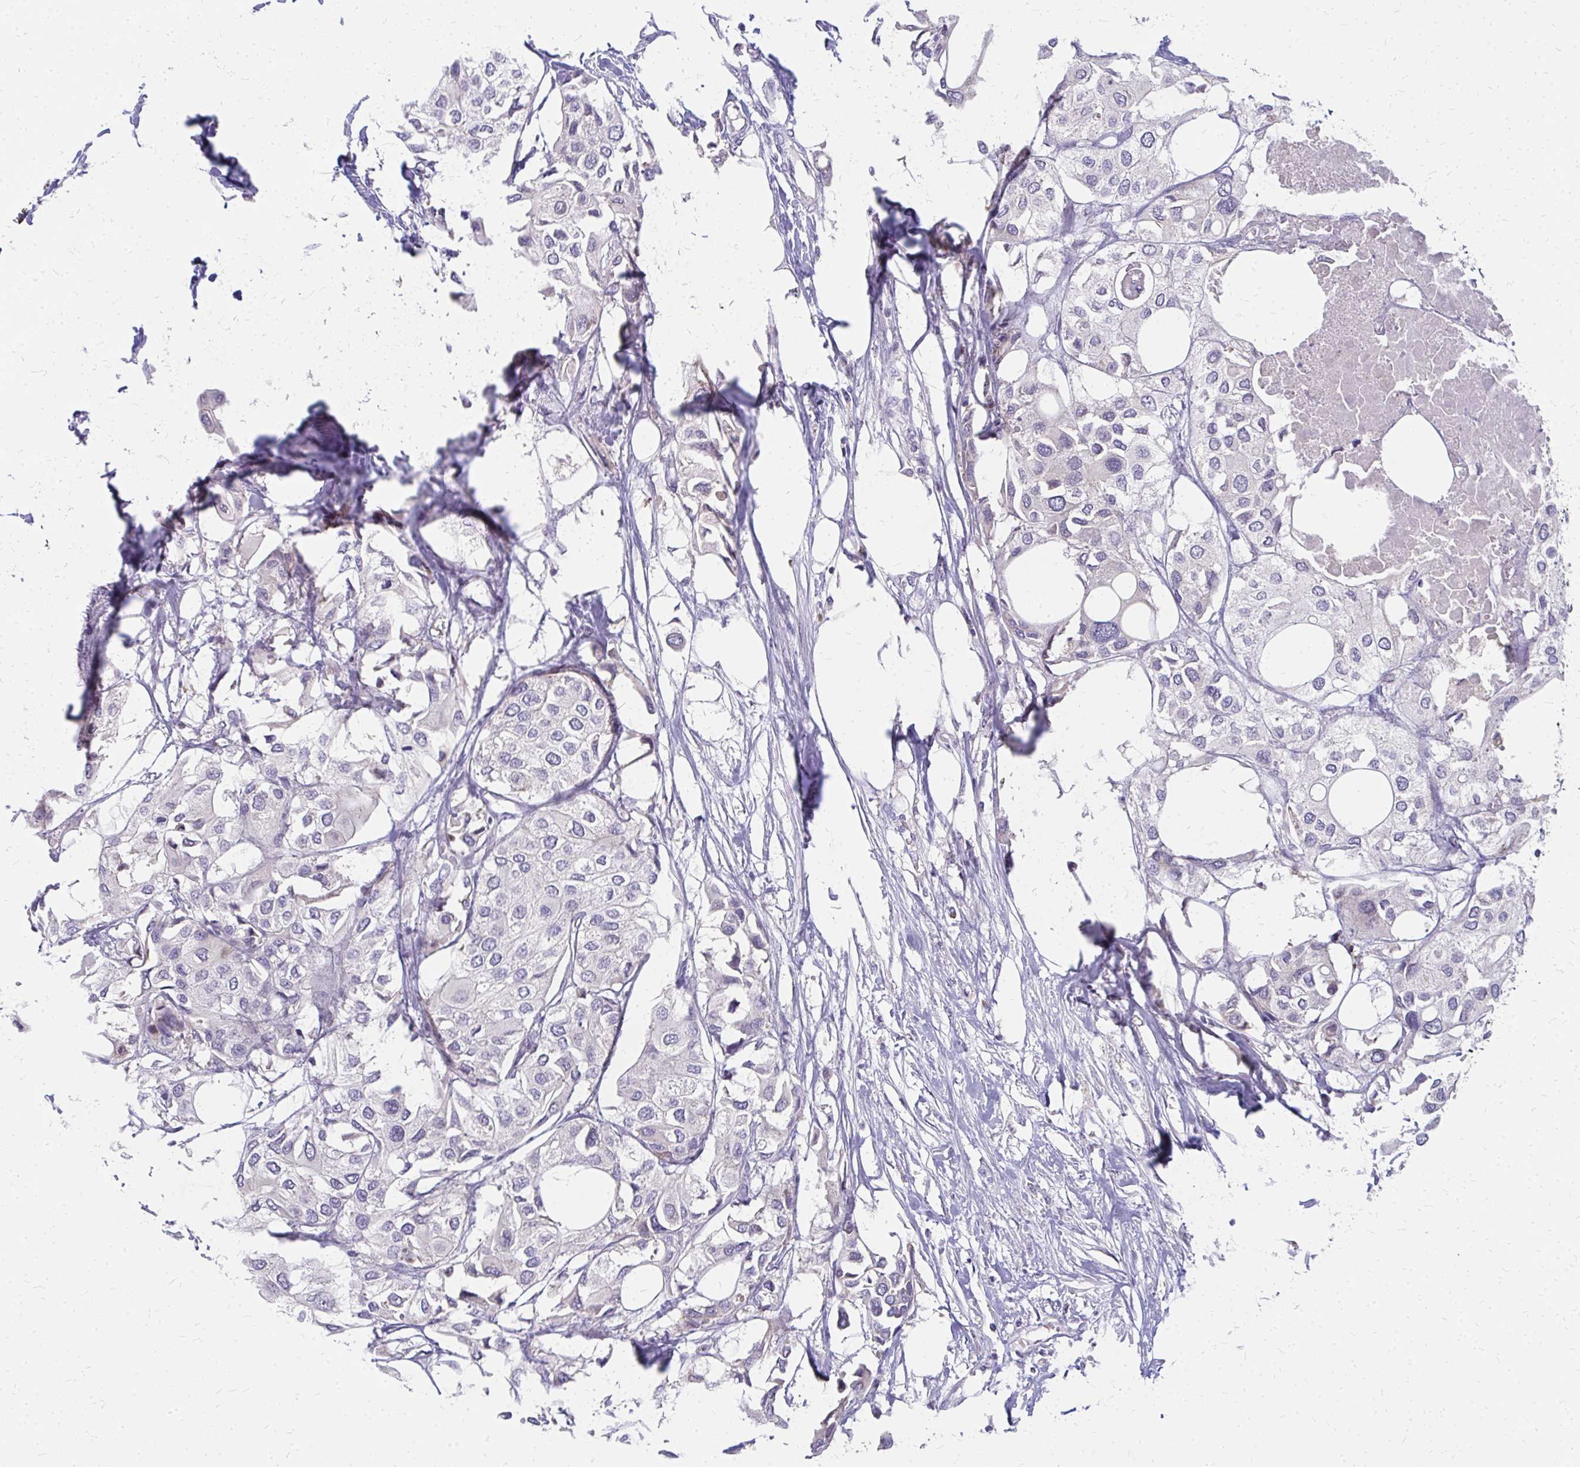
{"staining": {"intensity": "negative", "quantity": "none", "location": "none"}, "tissue": "urothelial cancer", "cell_type": "Tumor cells", "image_type": "cancer", "snomed": [{"axis": "morphology", "description": "Urothelial carcinoma, High grade"}, {"axis": "topography", "description": "Urinary bladder"}], "caption": "The photomicrograph exhibits no significant expression in tumor cells of urothelial cancer.", "gene": "FAM9A", "patient": {"sex": "male", "age": 64}}